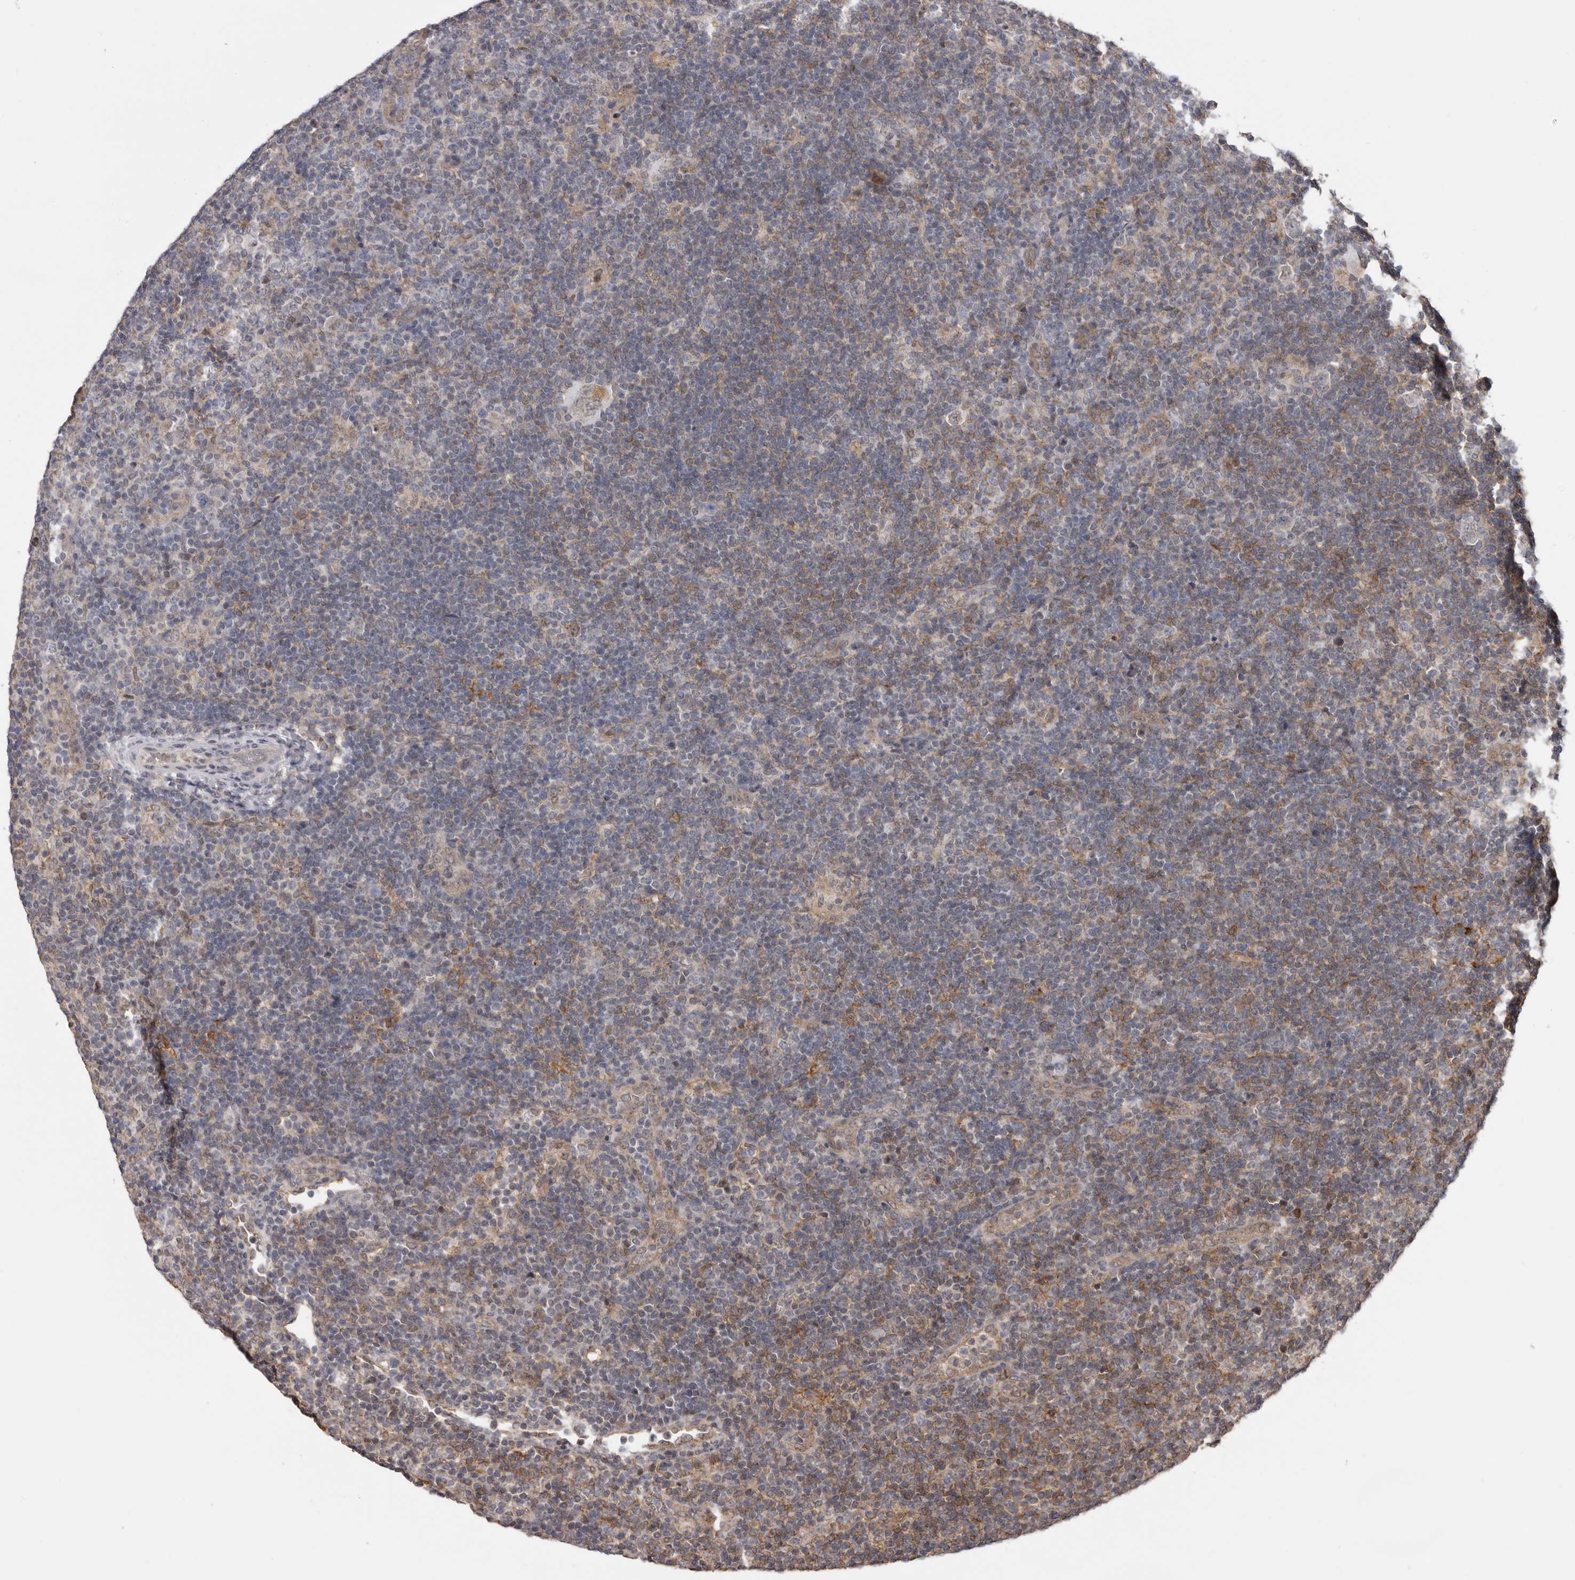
{"staining": {"intensity": "weak", "quantity": "<25%", "location": "cytoplasmic/membranous"}, "tissue": "lymphoma", "cell_type": "Tumor cells", "image_type": "cancer", "snomed": [{"axis": "morphology", "description": "Hodgkin's disease, NOS"}, {"axis": "topography", "description": "Lymph node"}], "caption": "Immunohistochemistry (IHC) photomicrograph of neoplastic tissue: Hodgkin's disease stained with DAB (3,3'-diaminobenzidine) displays no significant protein expression in tumor cells.", "gene": "MOGAT2", "patient": {"sex": "female", "age": 57}}